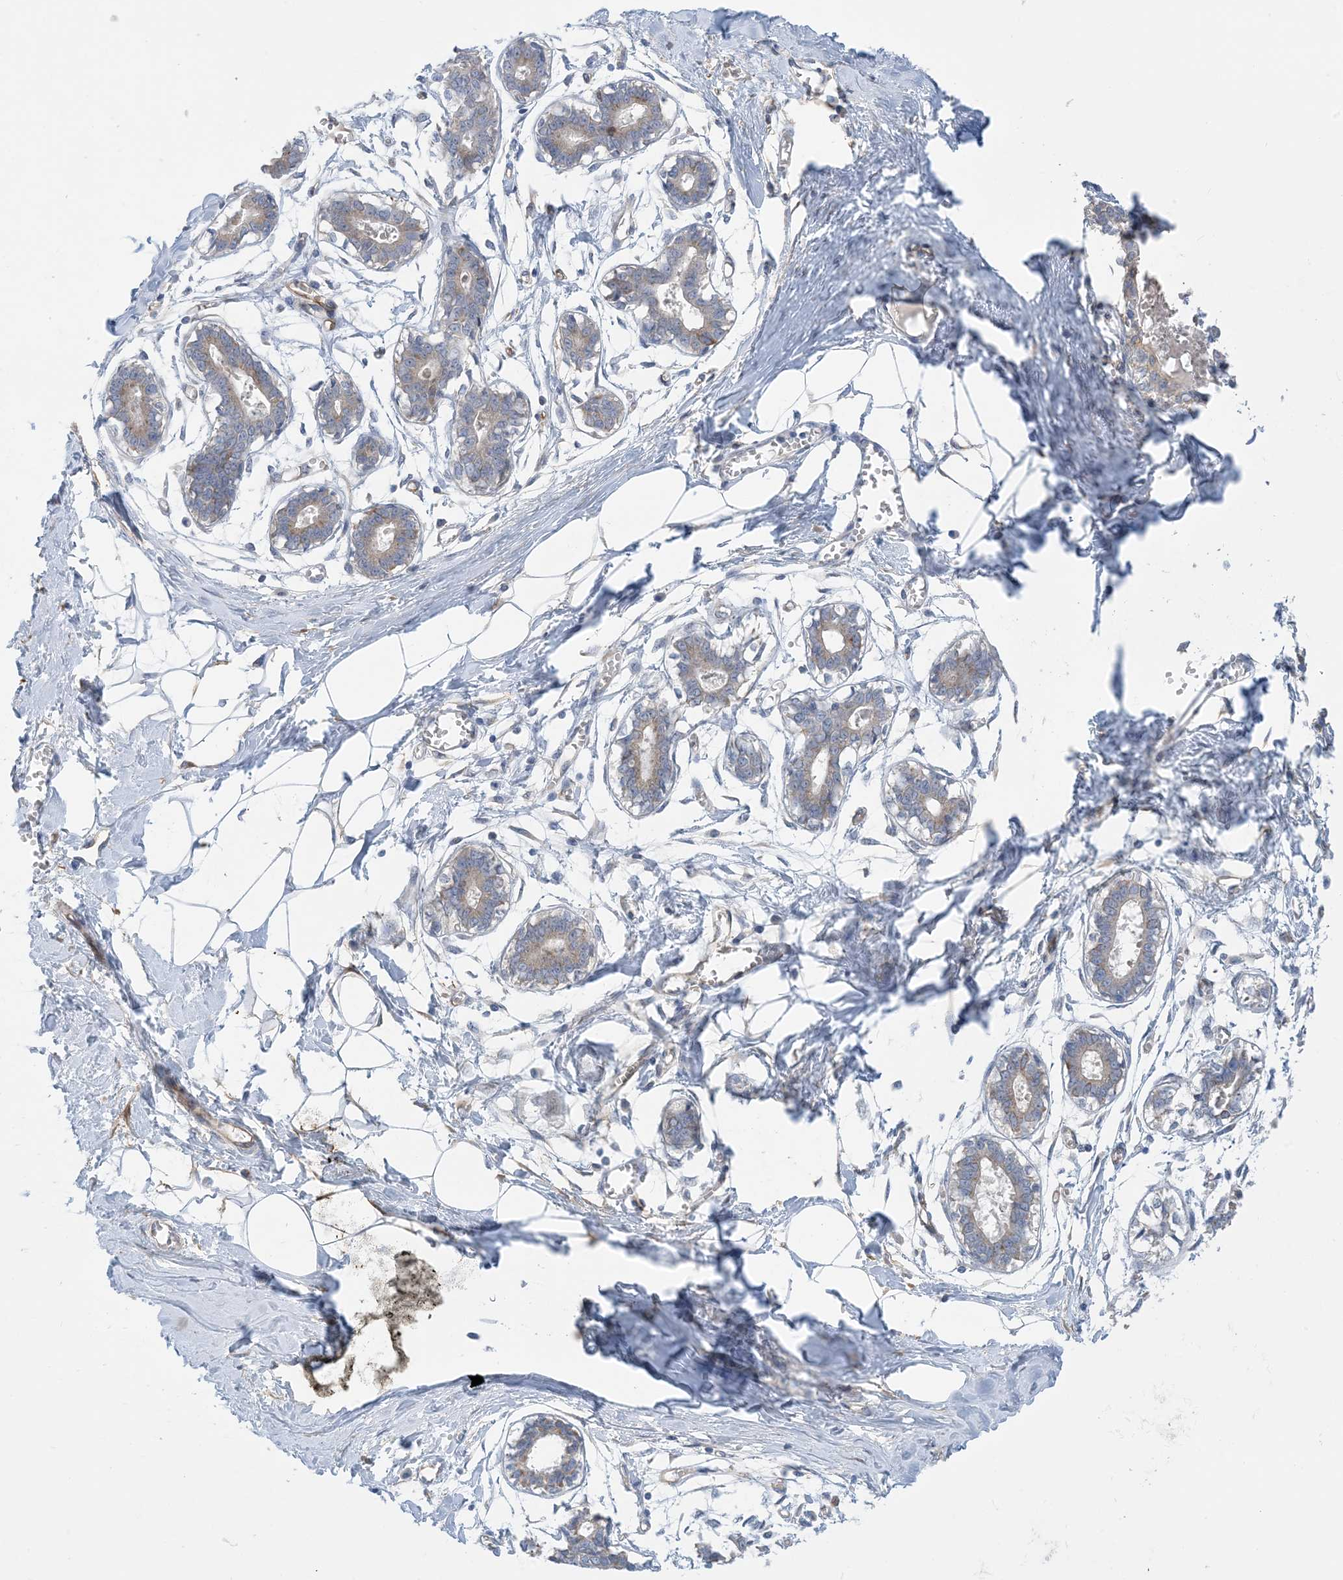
{"staining": {"intensity": "negative", "quantity": "none", "location": "none"}, "tissue": "breast", "cell_type": "Adipocytes", "image_type": "normal", "snomed": [{"axis": "morphology", "description": "Normal tissue, NOS"}, {"axis": "topography", "description": "Breast"}], "caption": "Immunohistochemistry of normal human breast displays no expression in adipocytes. (Stains: DAB immunohistochemistry with hematoxylin counter stain, Microscopy: brightfield microscopy at high magnification).", "gene": "EIF2A", "patient": {"sex": "female", "age": 27}}